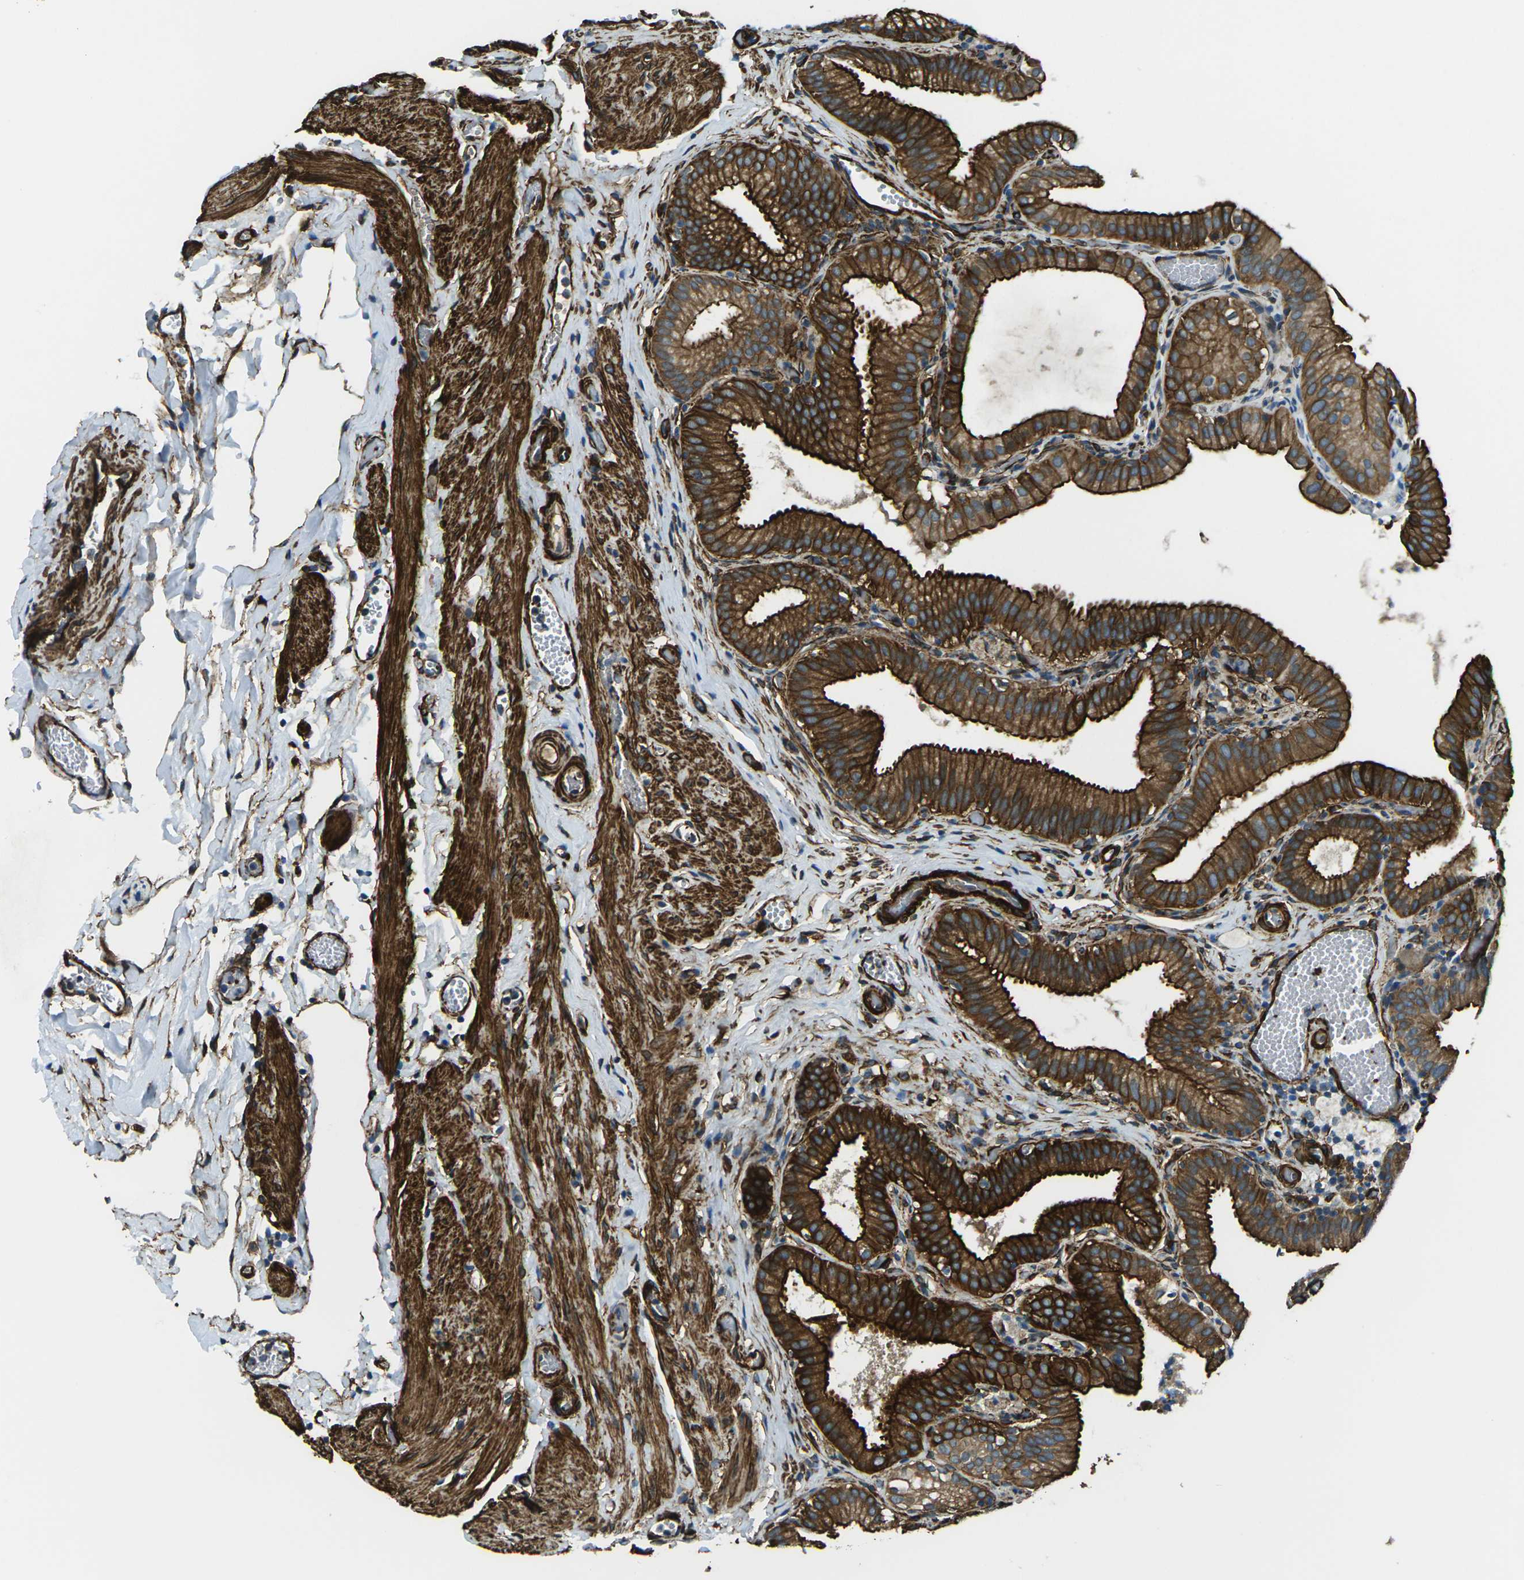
{"staining": {"intensity": "strong", "quantity": ">75%", "location": "cytoplasmic/membranous"}, "tissue": "gallbladder", "cell_type": "Glandular cells", "image_type": "normal", "snomed": [{"axis": "morphology", "description": "Normal tissue, NOS"}, {"axis": "topography", "description": "Gallbladder"}], "caption": "Immunohistochemical staining of benign gallbladder demonstrates strong cytoplasmic/membranous protein staining in about >75% of glandular cells. The staining was performed using DAB (3,3'-diaminobenzidine), with brown indicating positive protein expression. Nuclei are stained blue with hematoxylin.", "gene": "GRAMD1C", "patient": {"sex": "male", "age": 54}}